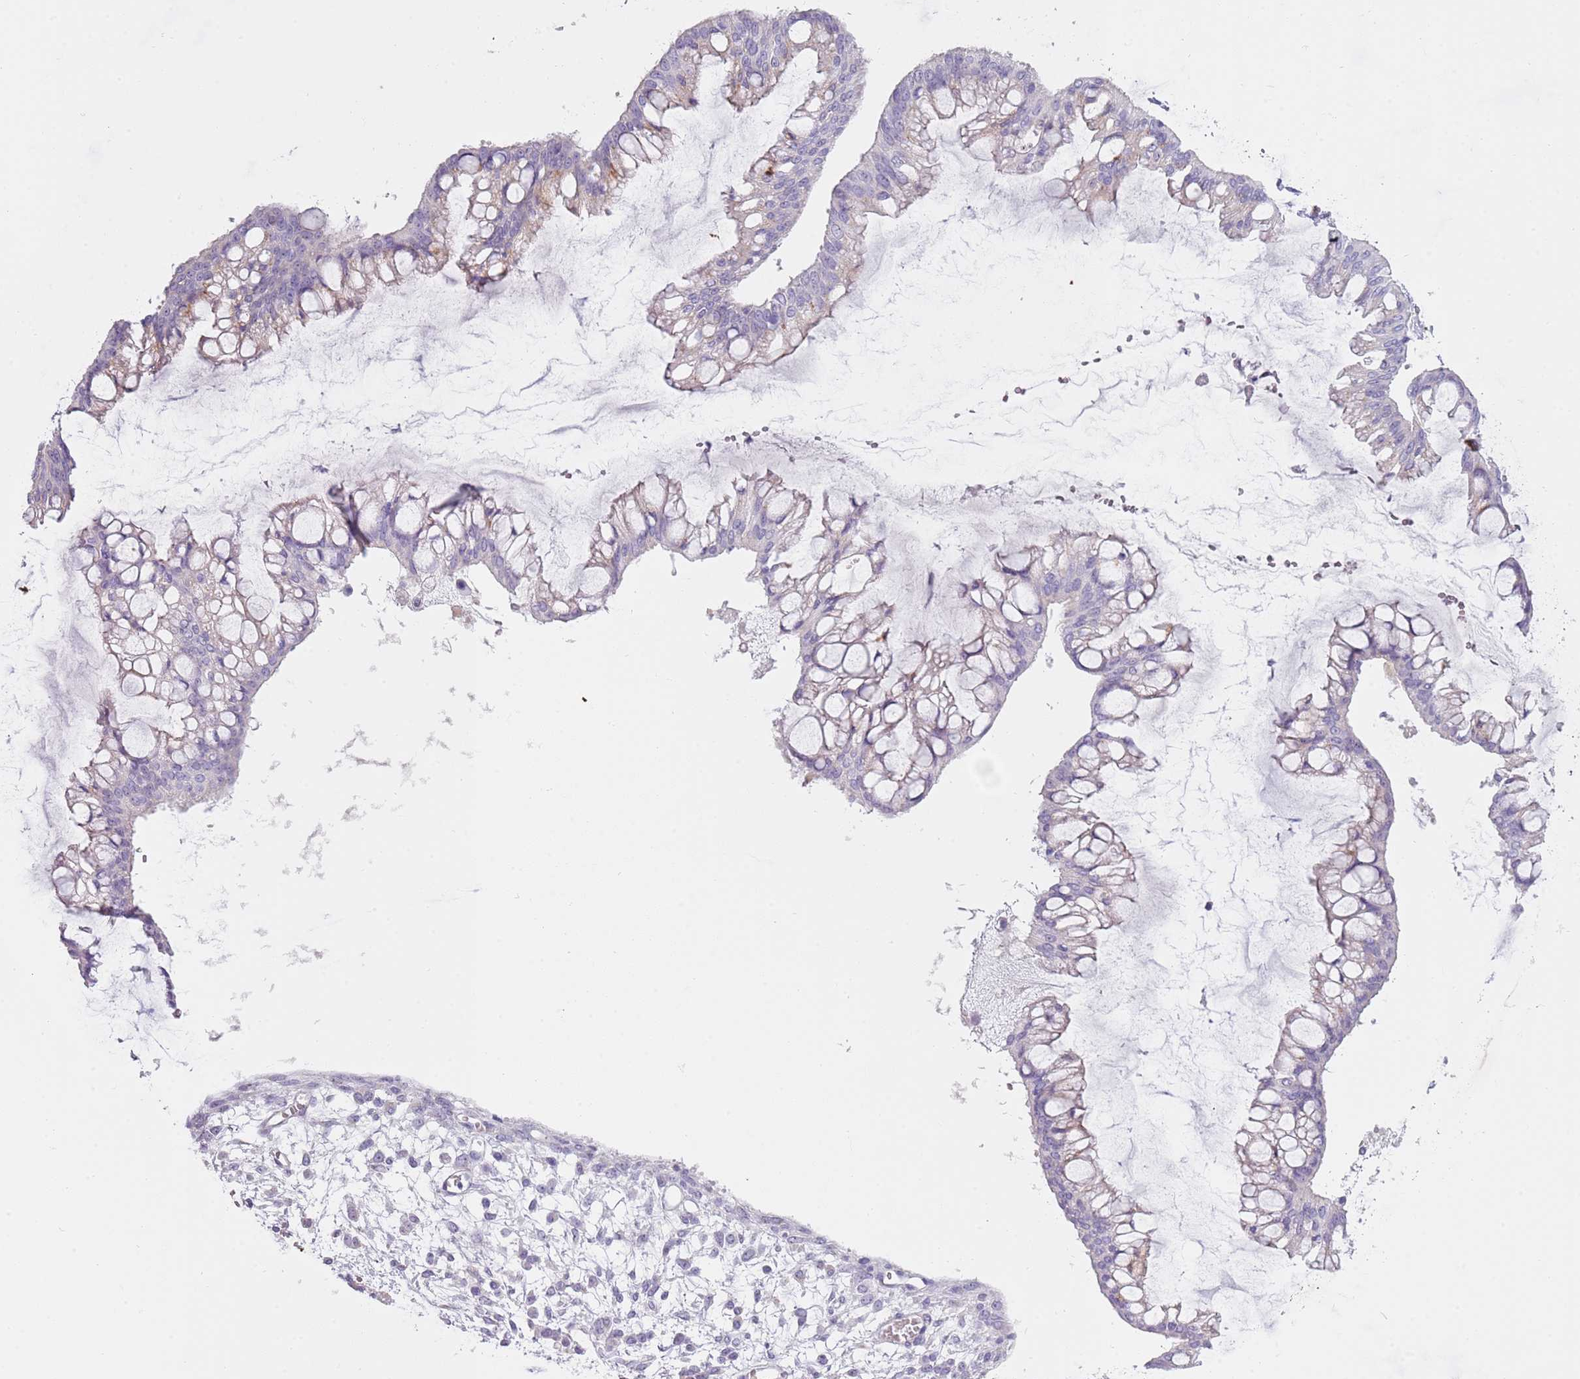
{"staining": {"intensity": "negative", "quantity": "none", "location": "none"}, "tissue": "ovarian cancer", "cell_type": "Tumor cells", "image_type": "cancer", "snomed": [{"axis": "morphology", "description": "Cystadenocarcinoma, mucinous, NOS"}, {"axis": "topography", "description": "Ovary"}], "caption": "Immunohistochemical staining of human ovarian mucinous cystadenocarcinoma displays no significant expression in tumor cells.", "gene": "NBPF6", "patient": {"sex": "female", "age": 73}}